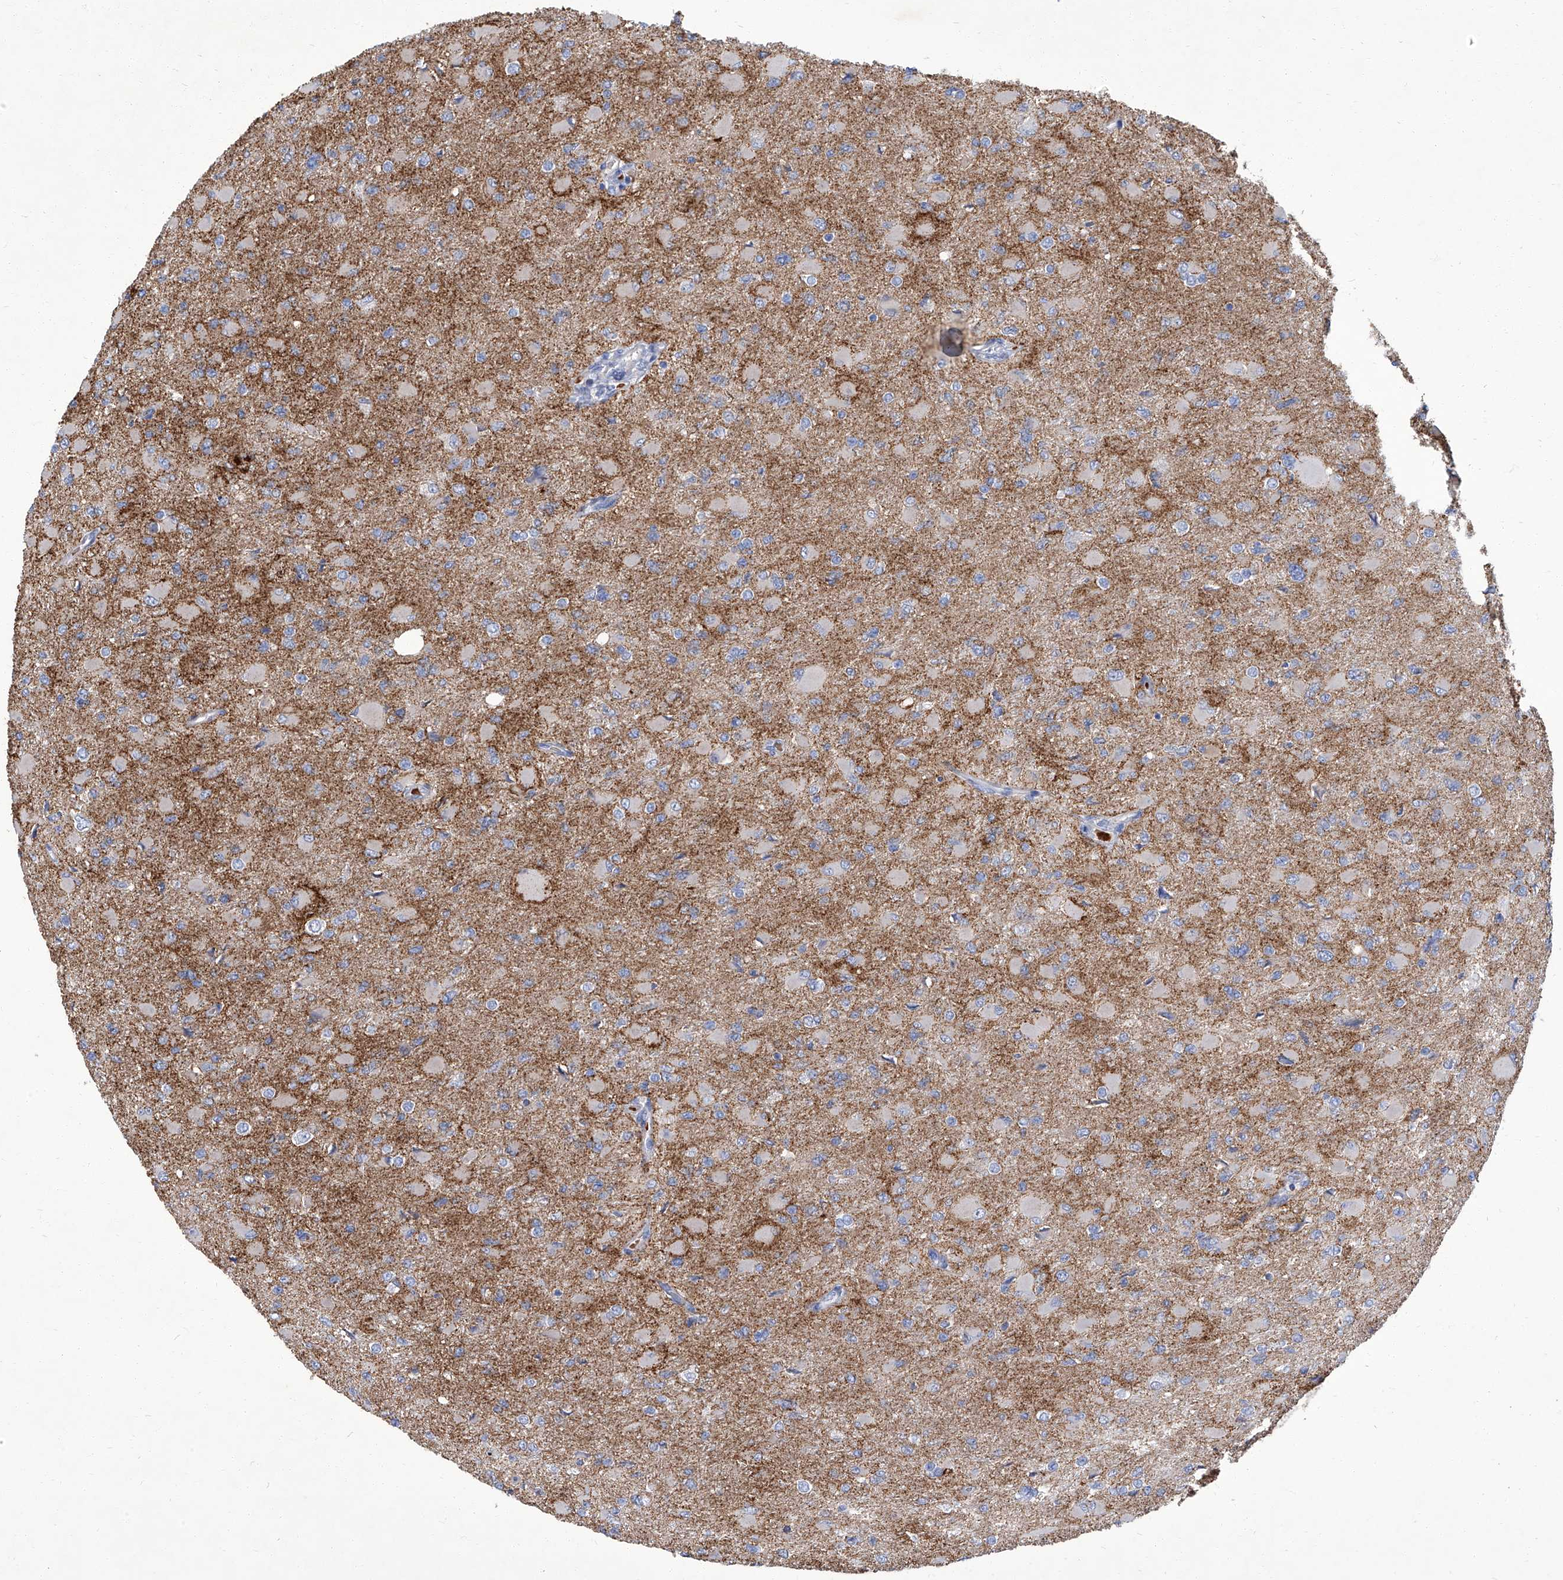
{"staining": {"intensity": "negative", "quantity": "none", "location": "none"}, "tissue": "glioma", "cell_type": "Tumor cells", "image_type": "cancer", "snomed": [{"axis": "morphology", "description": "Glioma, malignant, High grade"}, {"axis": "topography", "description": "Cerebral cortex"}], "caption": "There is no significant positivity in tumor cells of malignant glioma (high-grade). (DAB (3,3'-diaminobenzidine) IHC visualized using brightfield microscopy, high magnification).", "gene": "PARD3", "patient": {"sex": "female", "age": 36}}